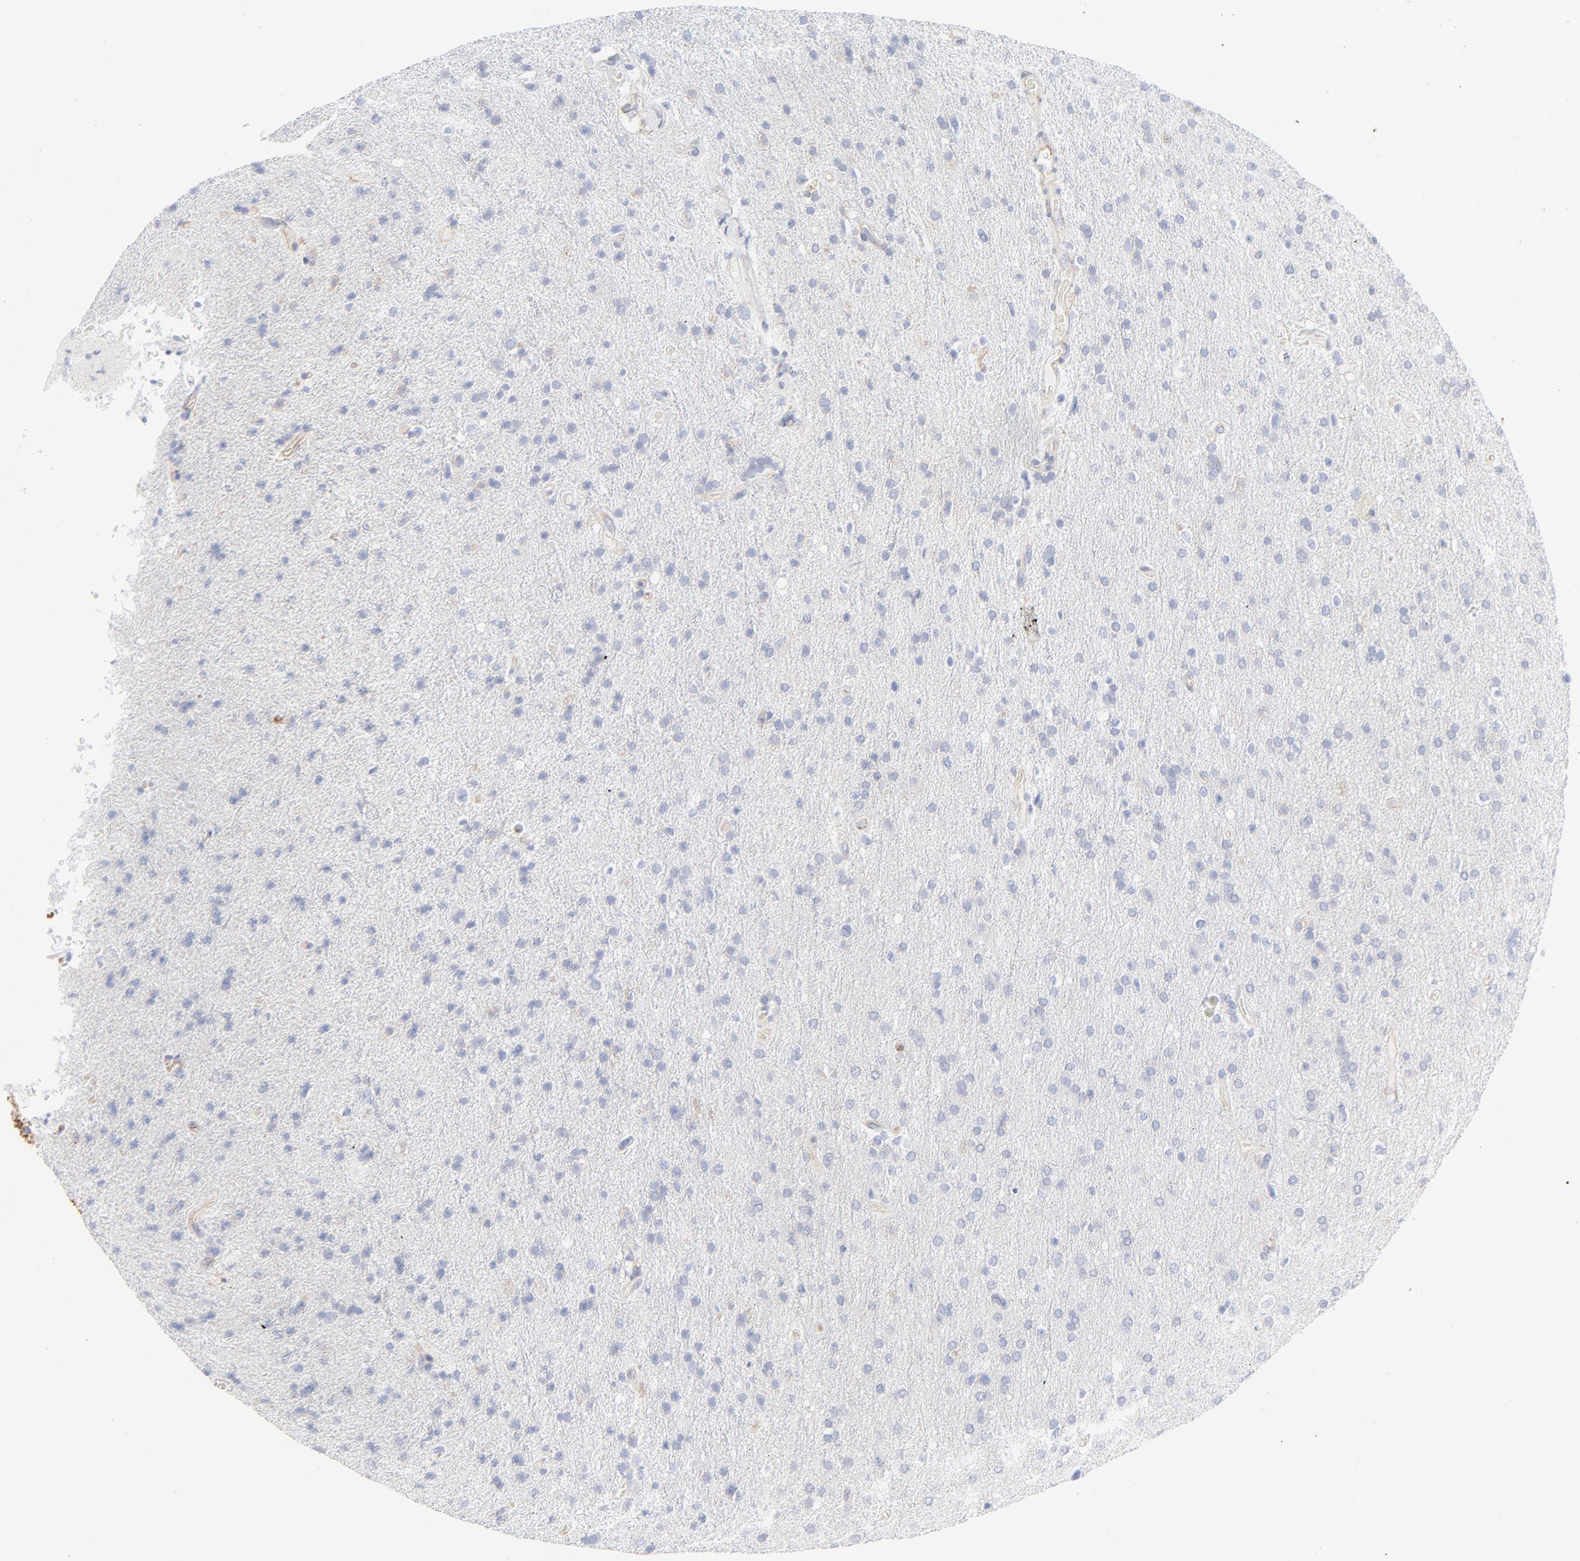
{"staining": {"intensity": "negative", "quantity": "none", "location": "none"}, "tissue": "glioma", "cell_type": "Tumor cells", "image_type": "cancer", "snomed": [{"axis": "morphology", "description": "Glioma, malignant, High grade"}, {"axis": "topography", "description": "Brain"}], "caption": "The image reveals no significant expression in tumor cells of malignant high-grade glioma.", "gene": "ITGA5", "patient": {"sex": "male", "age": 33}}